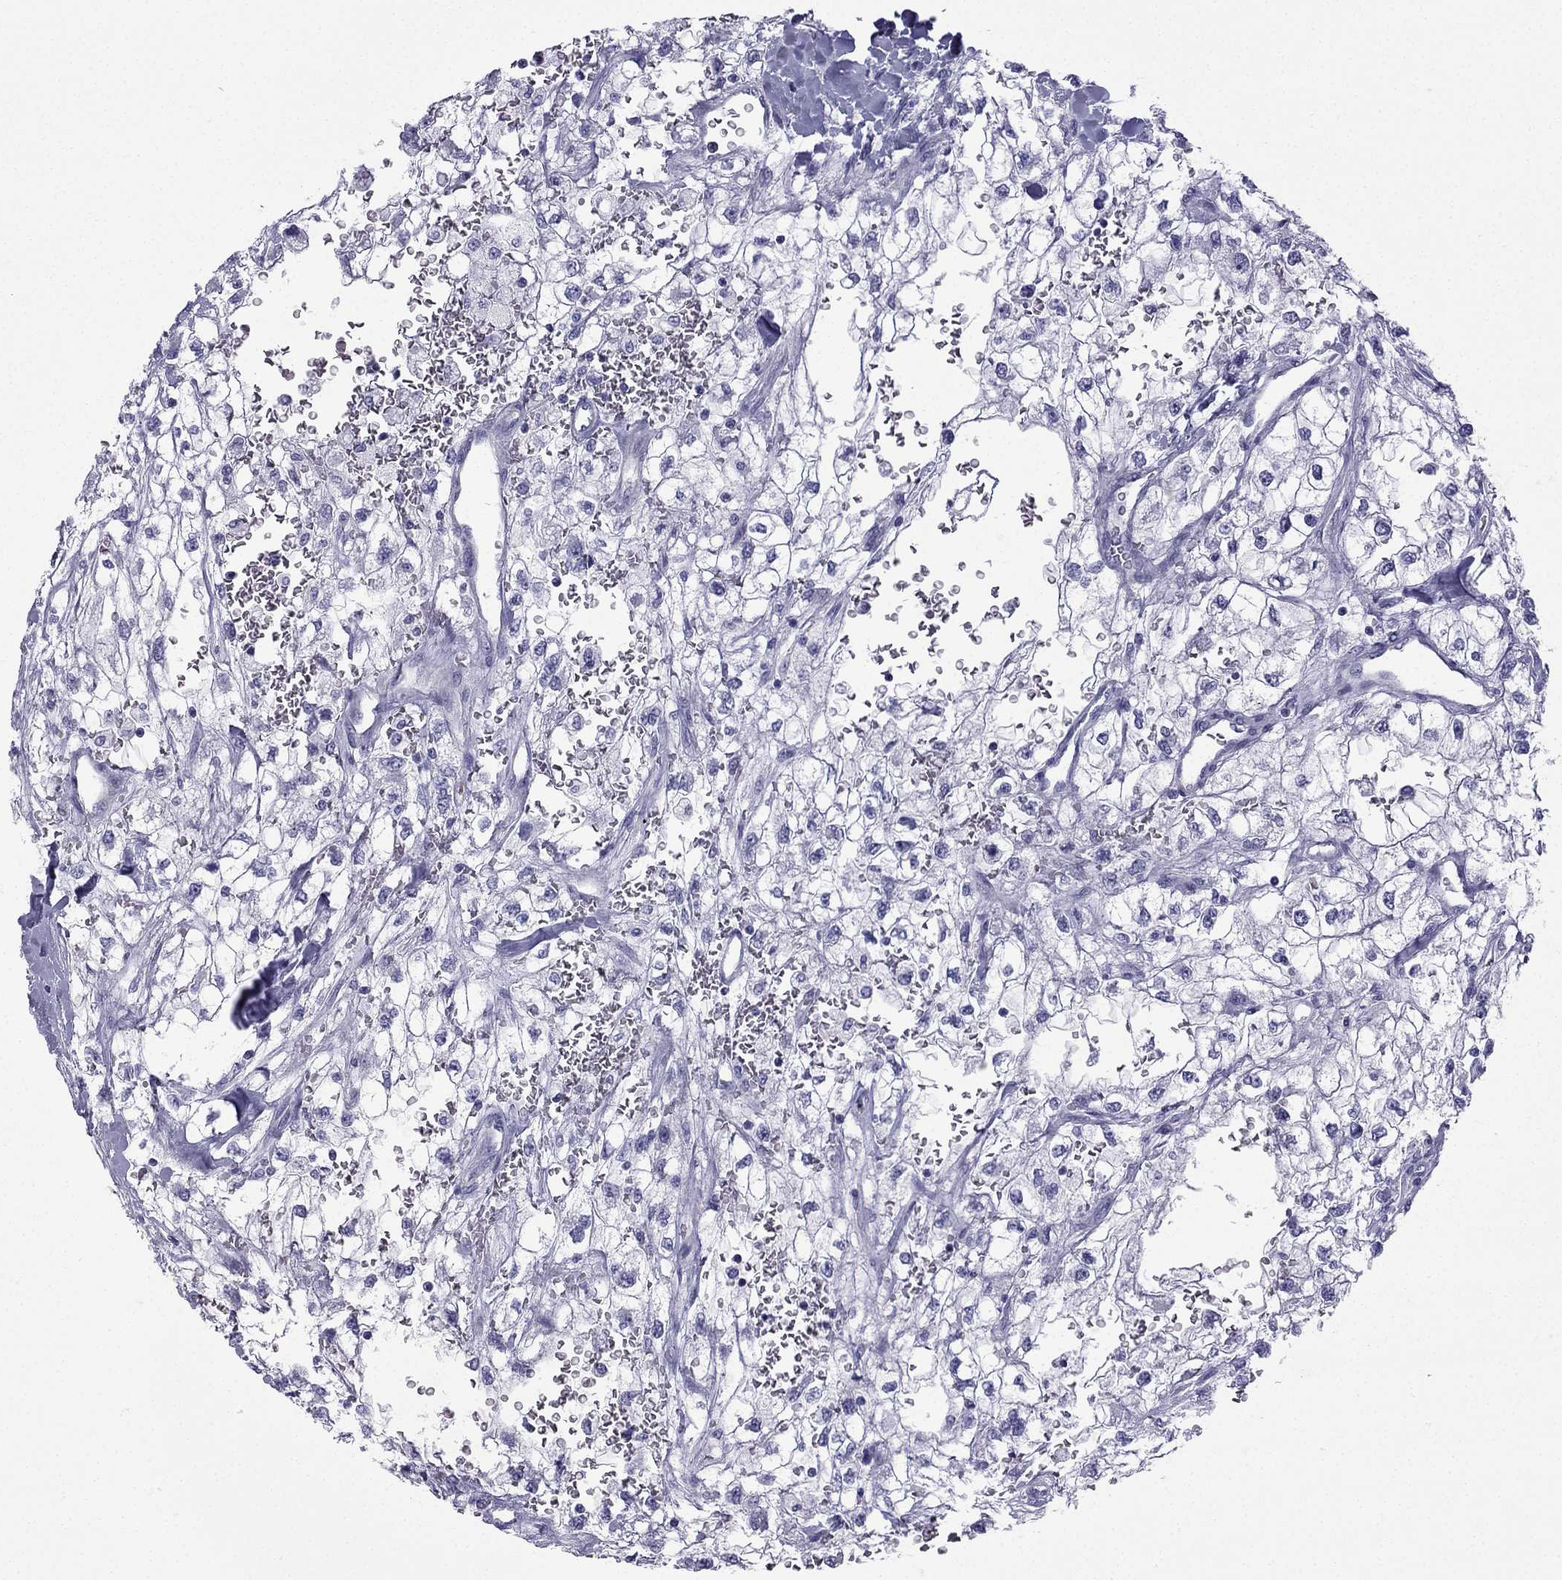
{"staining": {"intensity": "negative", "quantity": "none", "location": "none"}, "tissue": "renal cancer", "cell_type": "Tumor cells", "image_type": "cancer", "snomed": [{"axis": "morphology", "description": "Adenocarcinoma, NOS"}, {"axis": "topography", "description": "Kidney"}], "caption": "Protein analysis of renal cancer (adenocarcinoma) reveals no significant positivity in tumor cells.", "gene": "GJA8", "patient": {"sex": "male", "age": 59}}